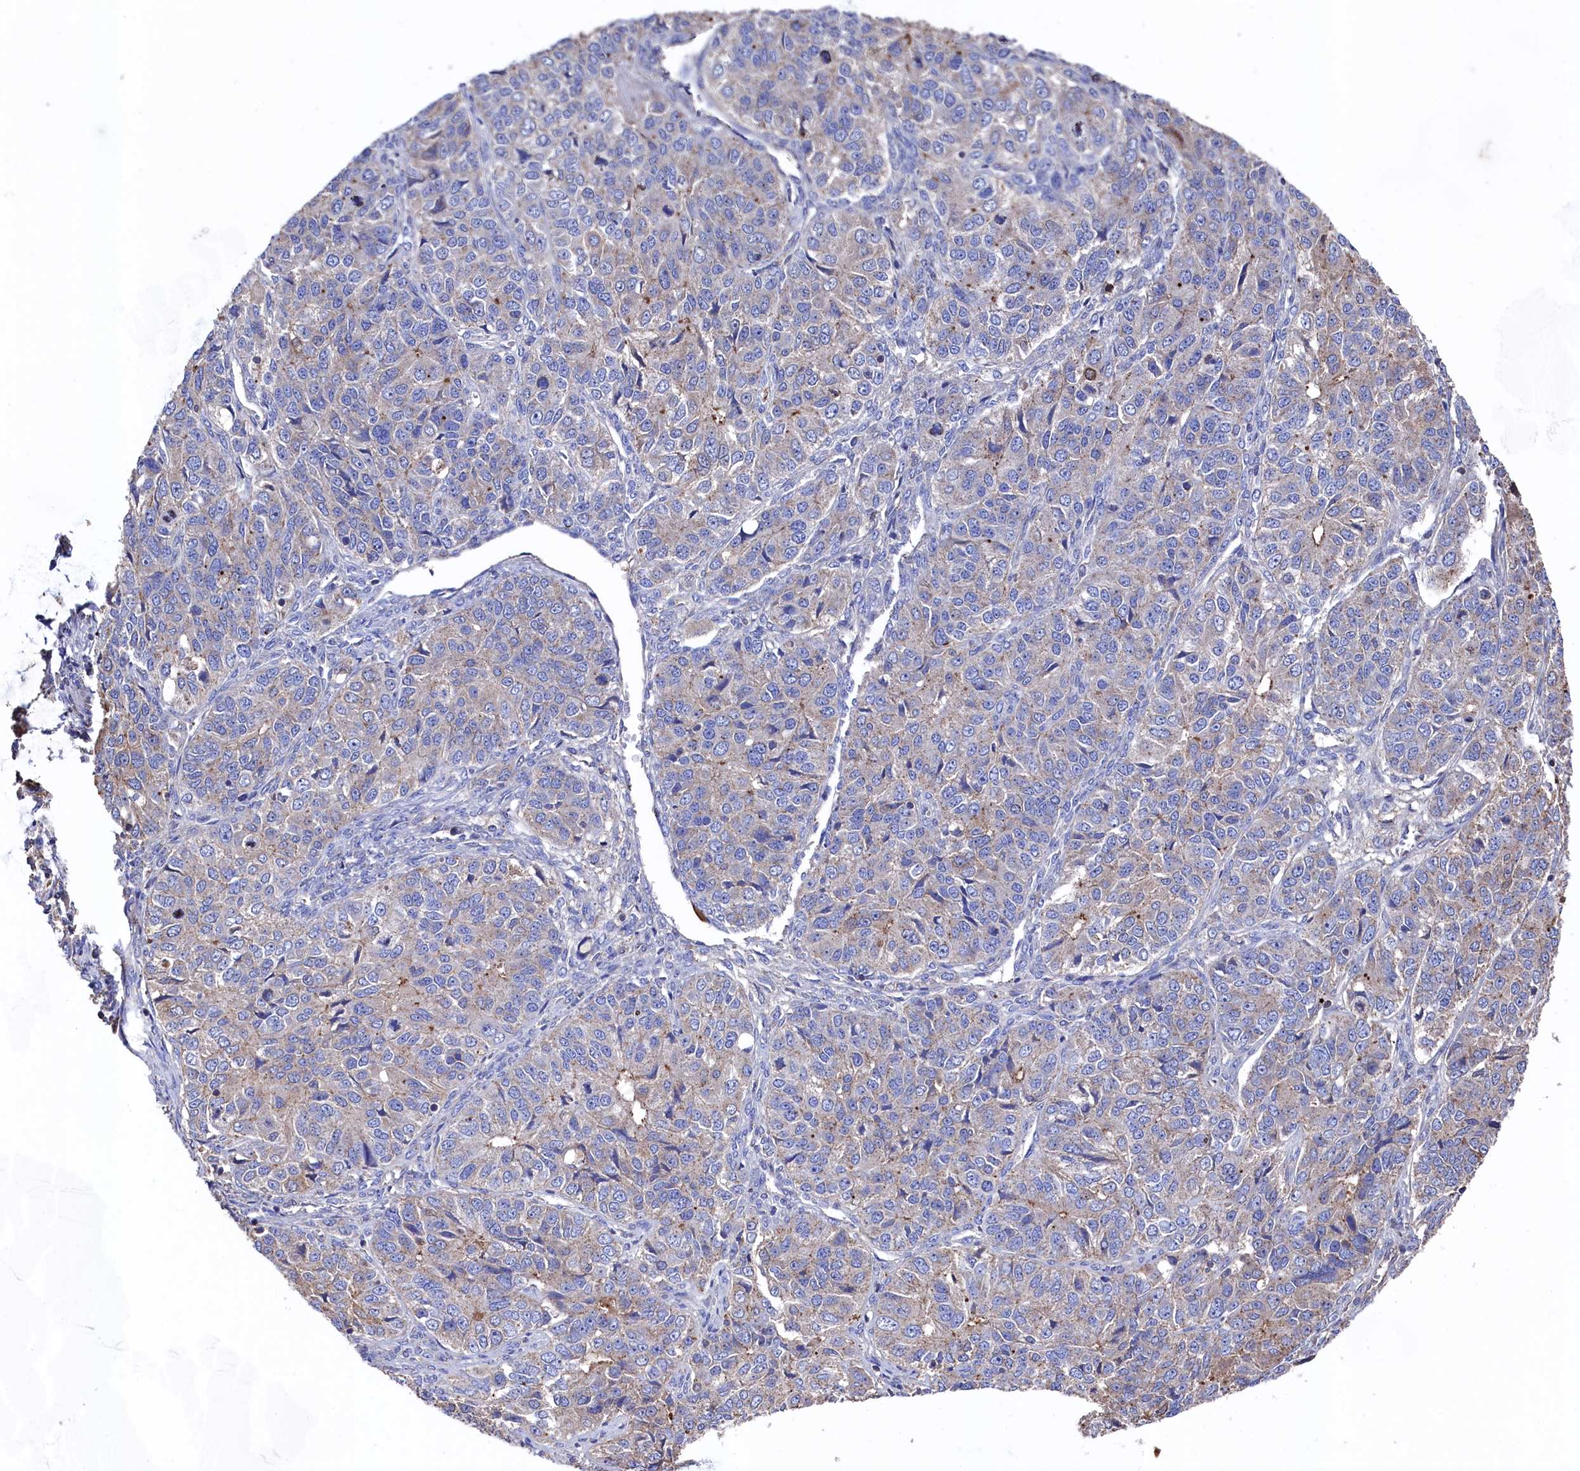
{"staining": {"intensity": "weak", "quantity": "<25%", "location": "cytoplasmic/membranous"}, "tissue": "ovarian cancer", "cell_type": "Tumor cells", "image_type": "cancer", "snomed": [{"axis": "morphology", "description": "Carcinoma, endometroid"}, {"axis": "topography", "description": "Ovary"}], "caption": "Tumor cells are negative for protein expression in human ovarian cancer (endometroid carcinoma). (Stains: DAB IHC with hematoxylin counter stain, Microscopy: brightfield microscopy at high magnification).", "gene": "TK2", "patient": {"sex": "female", "age": 51}}